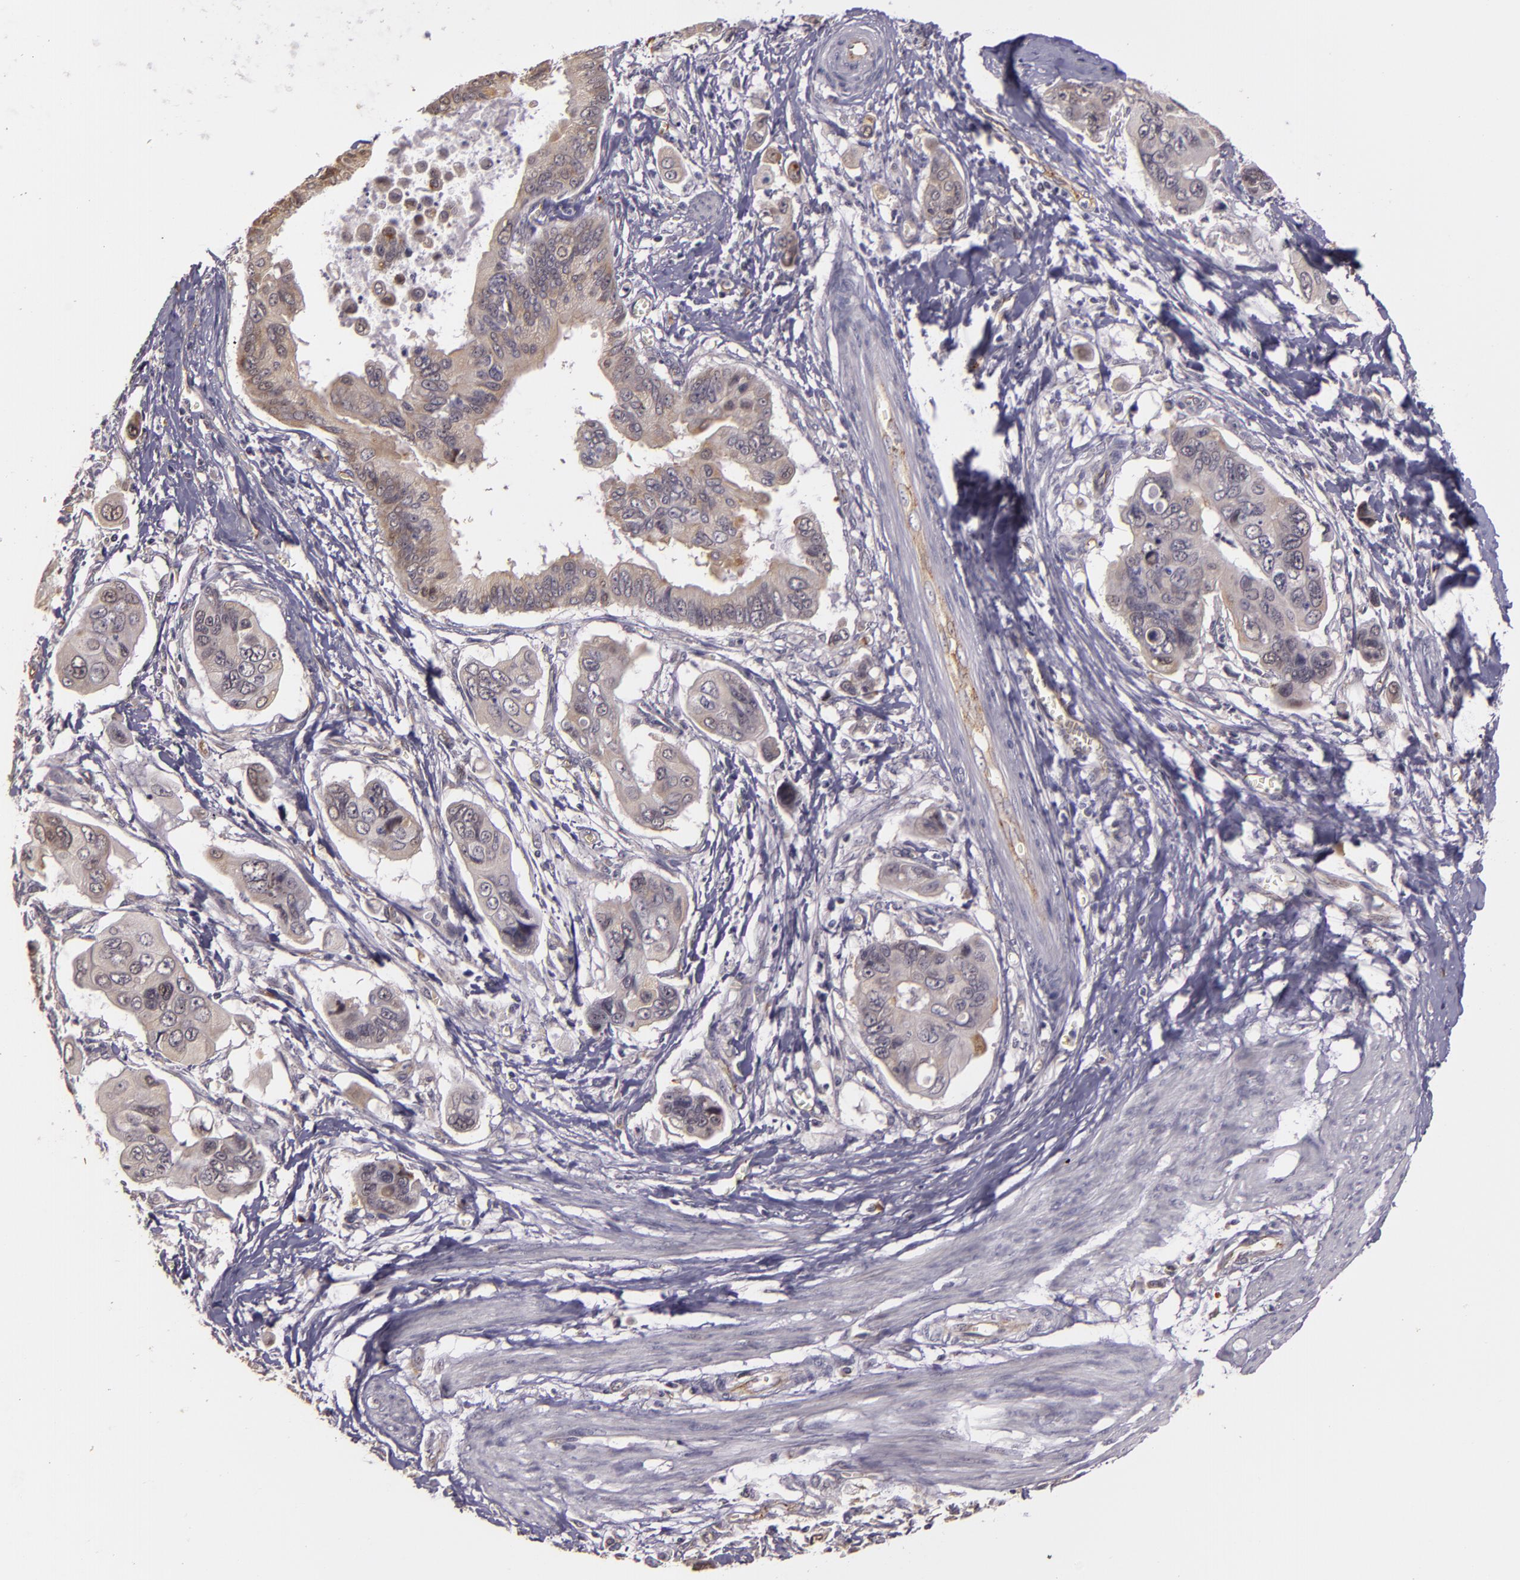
{"staining": {"intensity": "weak", "quantity": "<25%", "location": "cytoplasmic/membranous"}, "tissue": "stomach cancer", "cell_type": "Tumor cells", "image_type": "cancer", "snomed": [{"axis": "morphology", "description": "Adenocarcinoma, NOS"}, {"axis": "topography", "description": "Stomach, upper"}], "caption": "This is a image of IHC staining of stomach cancer, which shows no expression in tumor cells.", "gene": "SYTL4", "patient": {"sex": "male", "age": 80}}